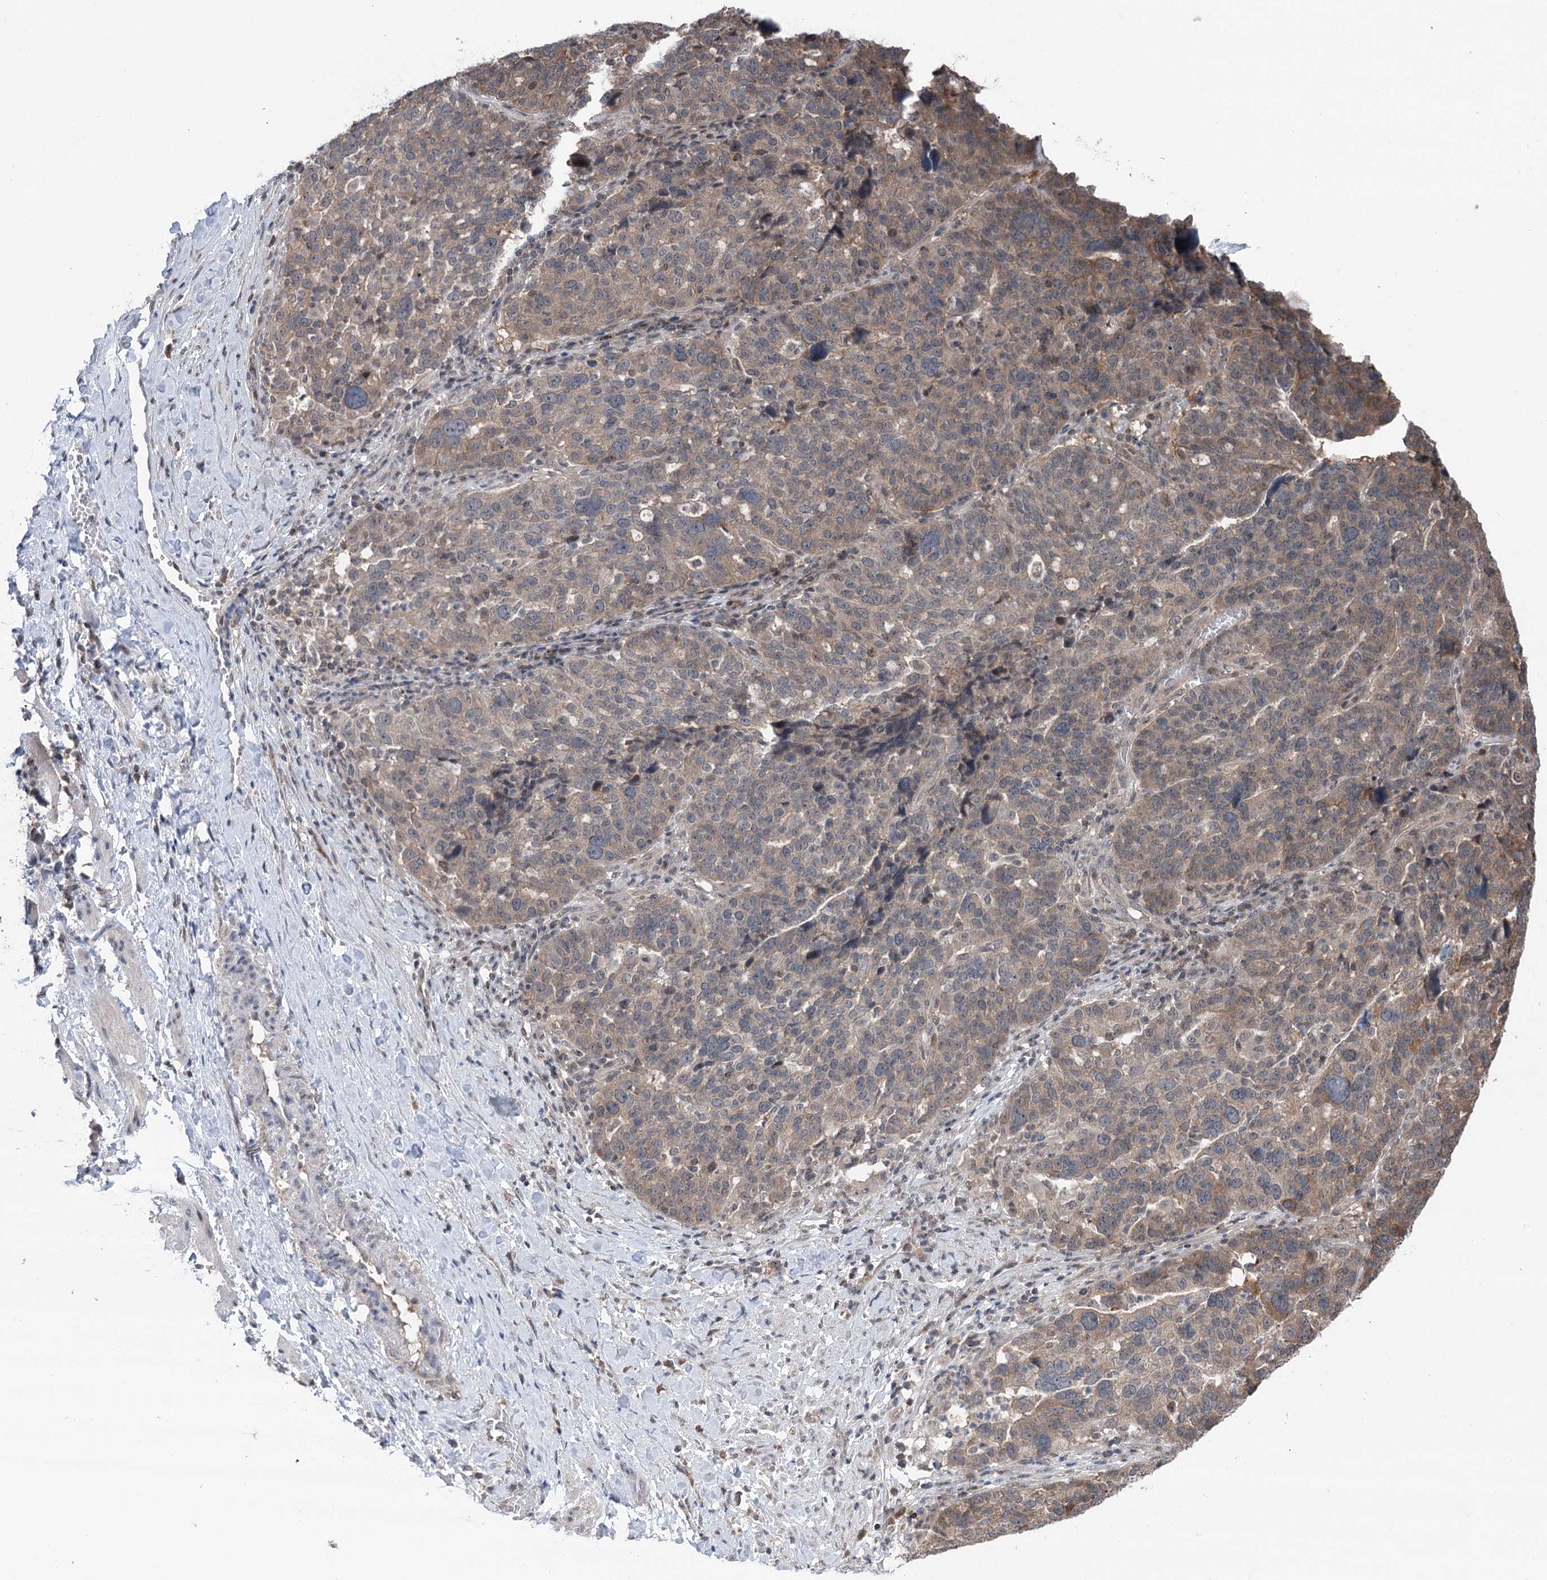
{"staining": {"intensity": "weak", "quantity": ">75%", "location": "cytoplasmic/membranous"}, "tissue": "ovarian cancer", "cell_type": "Tumor cells", "image_type": "cancer", "snomed": [{"axis": "morphology", "description": "Cystadenocarcinoma, serous, NOS"}, {"axis": "topography", "description": "Ovary"}], "caption": "Protein staining exhibits weak cytoplasmic/membranous staining in approximately >75% of tumor cells in ovarian serous cystadenocarcinoma. Nuclei are stained in blue.", "gene": "CCSER2", "patient": {"sex": "female", "age": 59}}